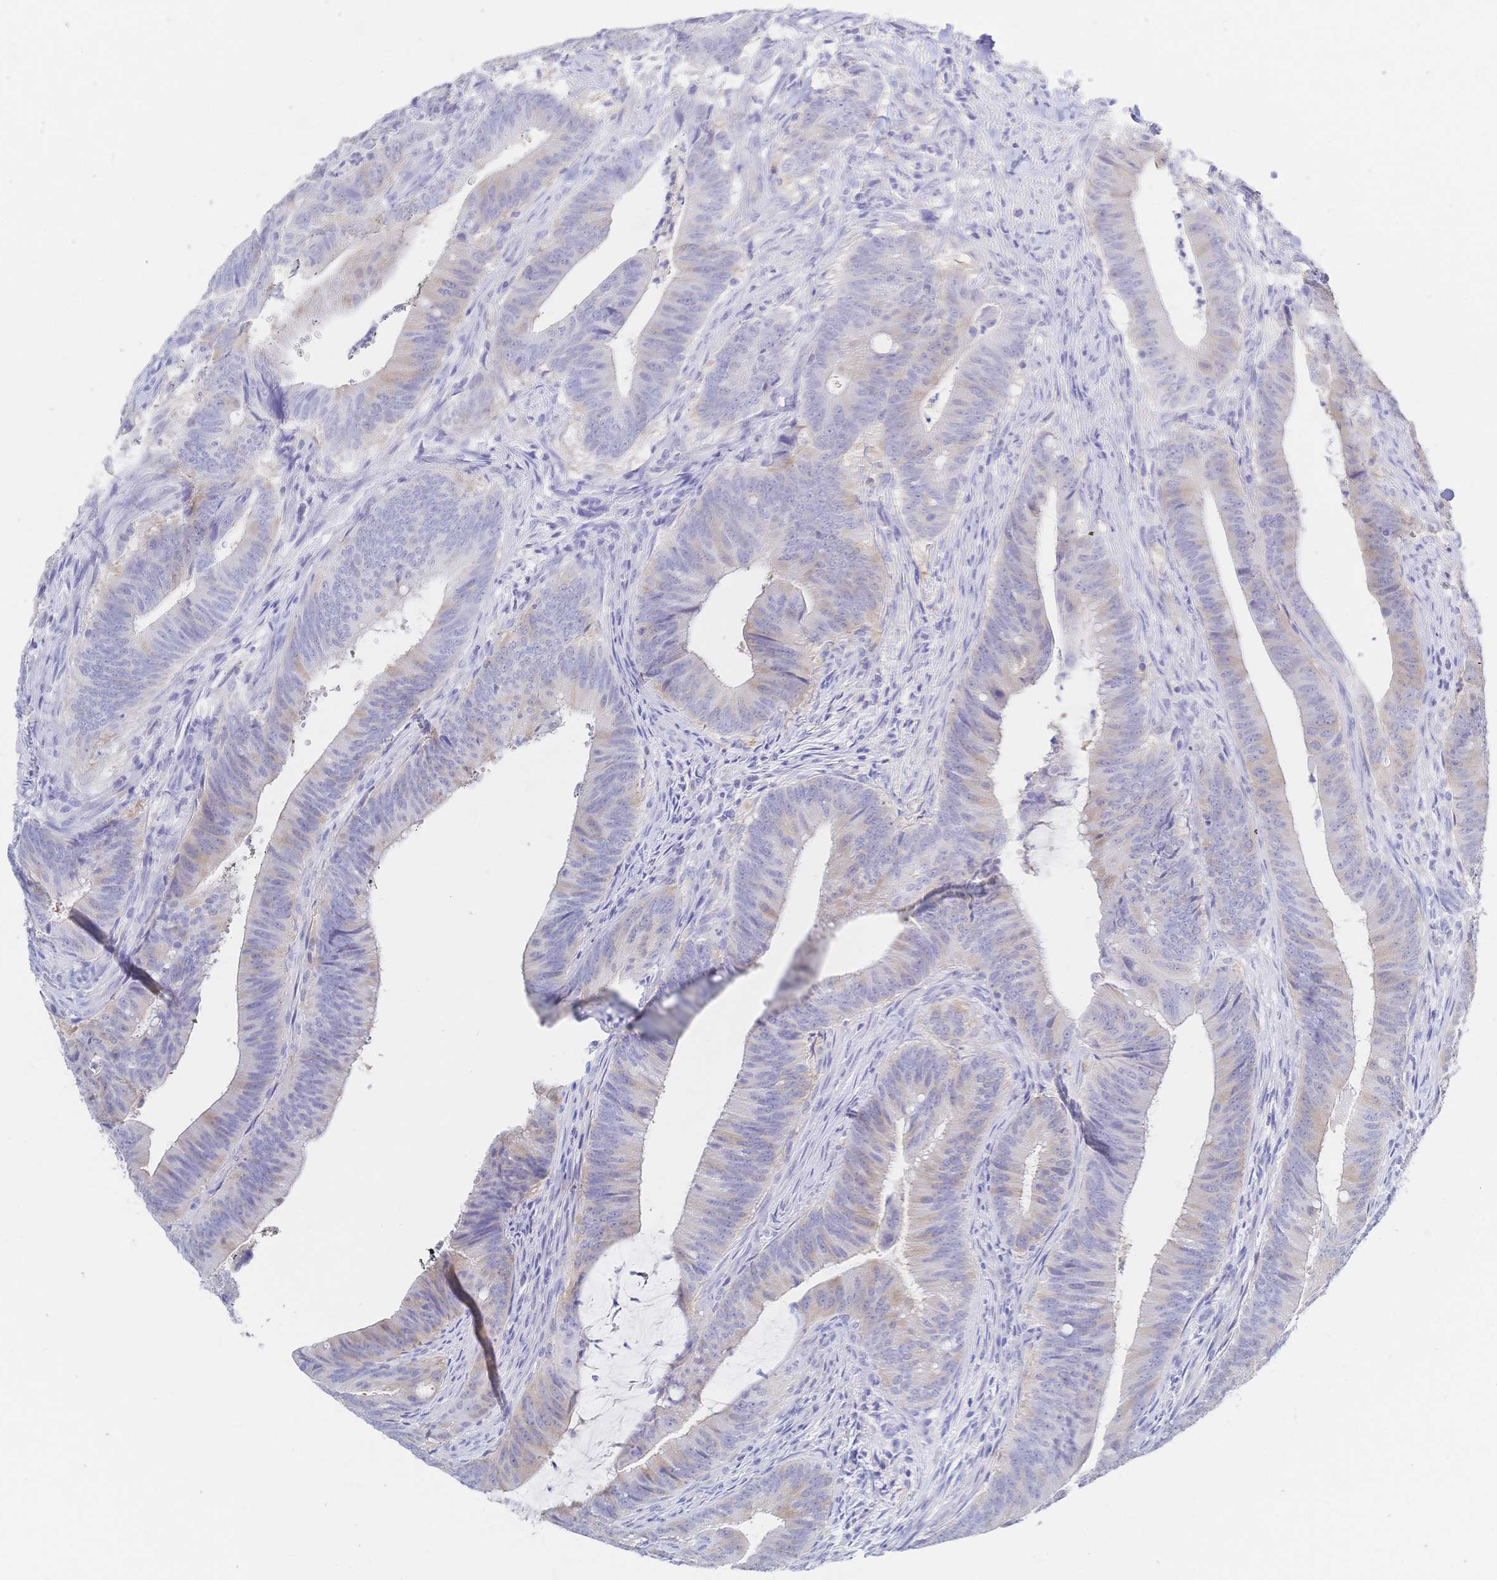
{"staining": {"intensity": "weak", "quantity": "25%-75%", "location": "cytoplasmic/membranous"}, "tissue": "colorectal cancer", "cell_type": "Tumor cells", "image_type": "cancer", "snomed": [{"axis": "morphology", "description": "Adenocarcinoma, NOS"}, {"axis": "topography", "description": "Colon"}], "caption": "Colorectal cancer (adenocarcinoma) stained with DAB immunohistochemistry (IHC) displays low levels of weak cytoplasmic/membranous positivity in approximately 25%-75% of tumor cells.", "gene": "RRM1", "patient": {"sex": "female", "age": 43}}